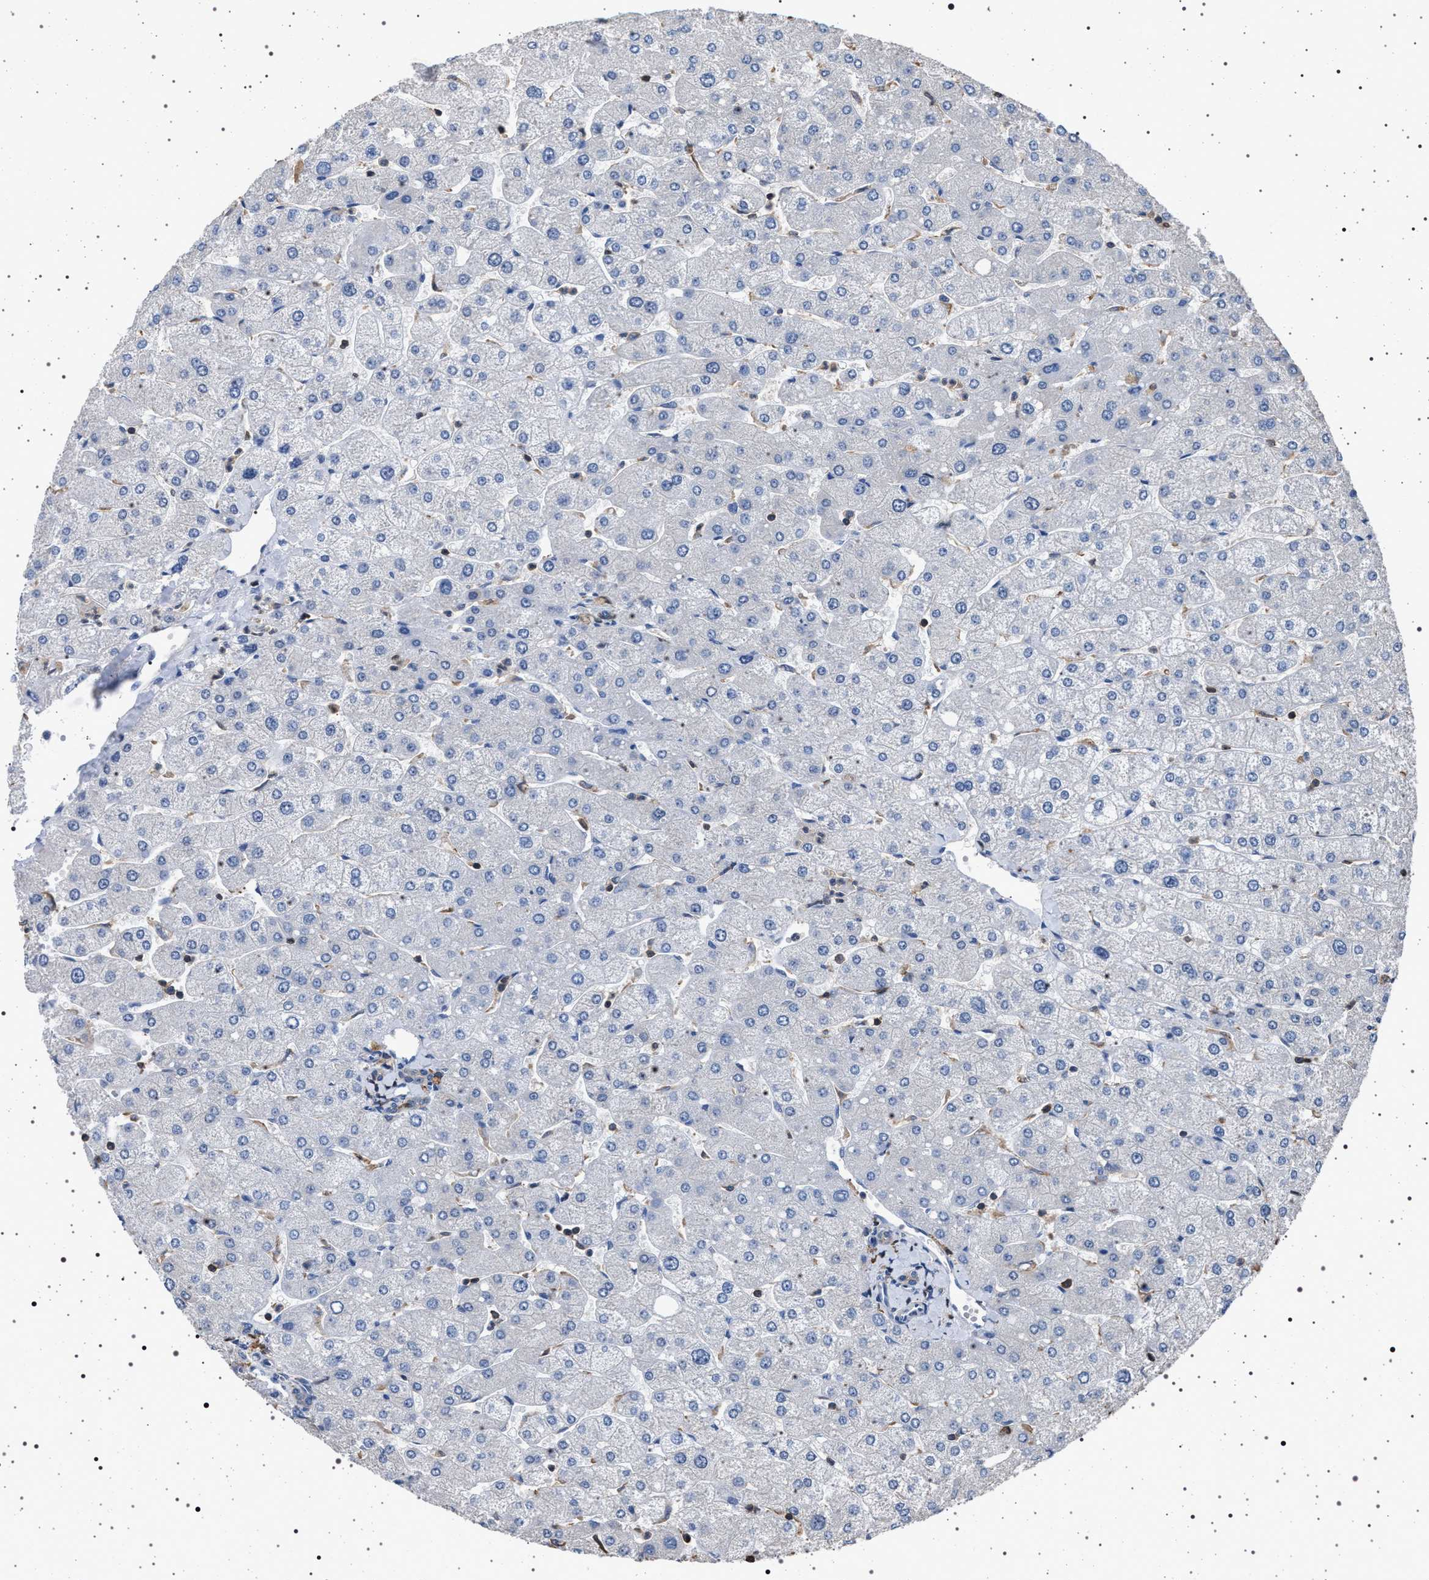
{"staining": {"intensity": "negative", "quantity": "none", "location": "none"}, "tissue": "liver", "cell_type": "Cholangiocytes", "image_type": "normal", "snomed": [{"axis": "morphology", "description": "Normal tissue, NOS"}, {"axis": "topography", "description": "Liver"}], "caption": "Cholangiocytes are negative for protein expression in benign human liver.", "gene": "SMAP2", "patient": {"sex": "male", "age": 55}}